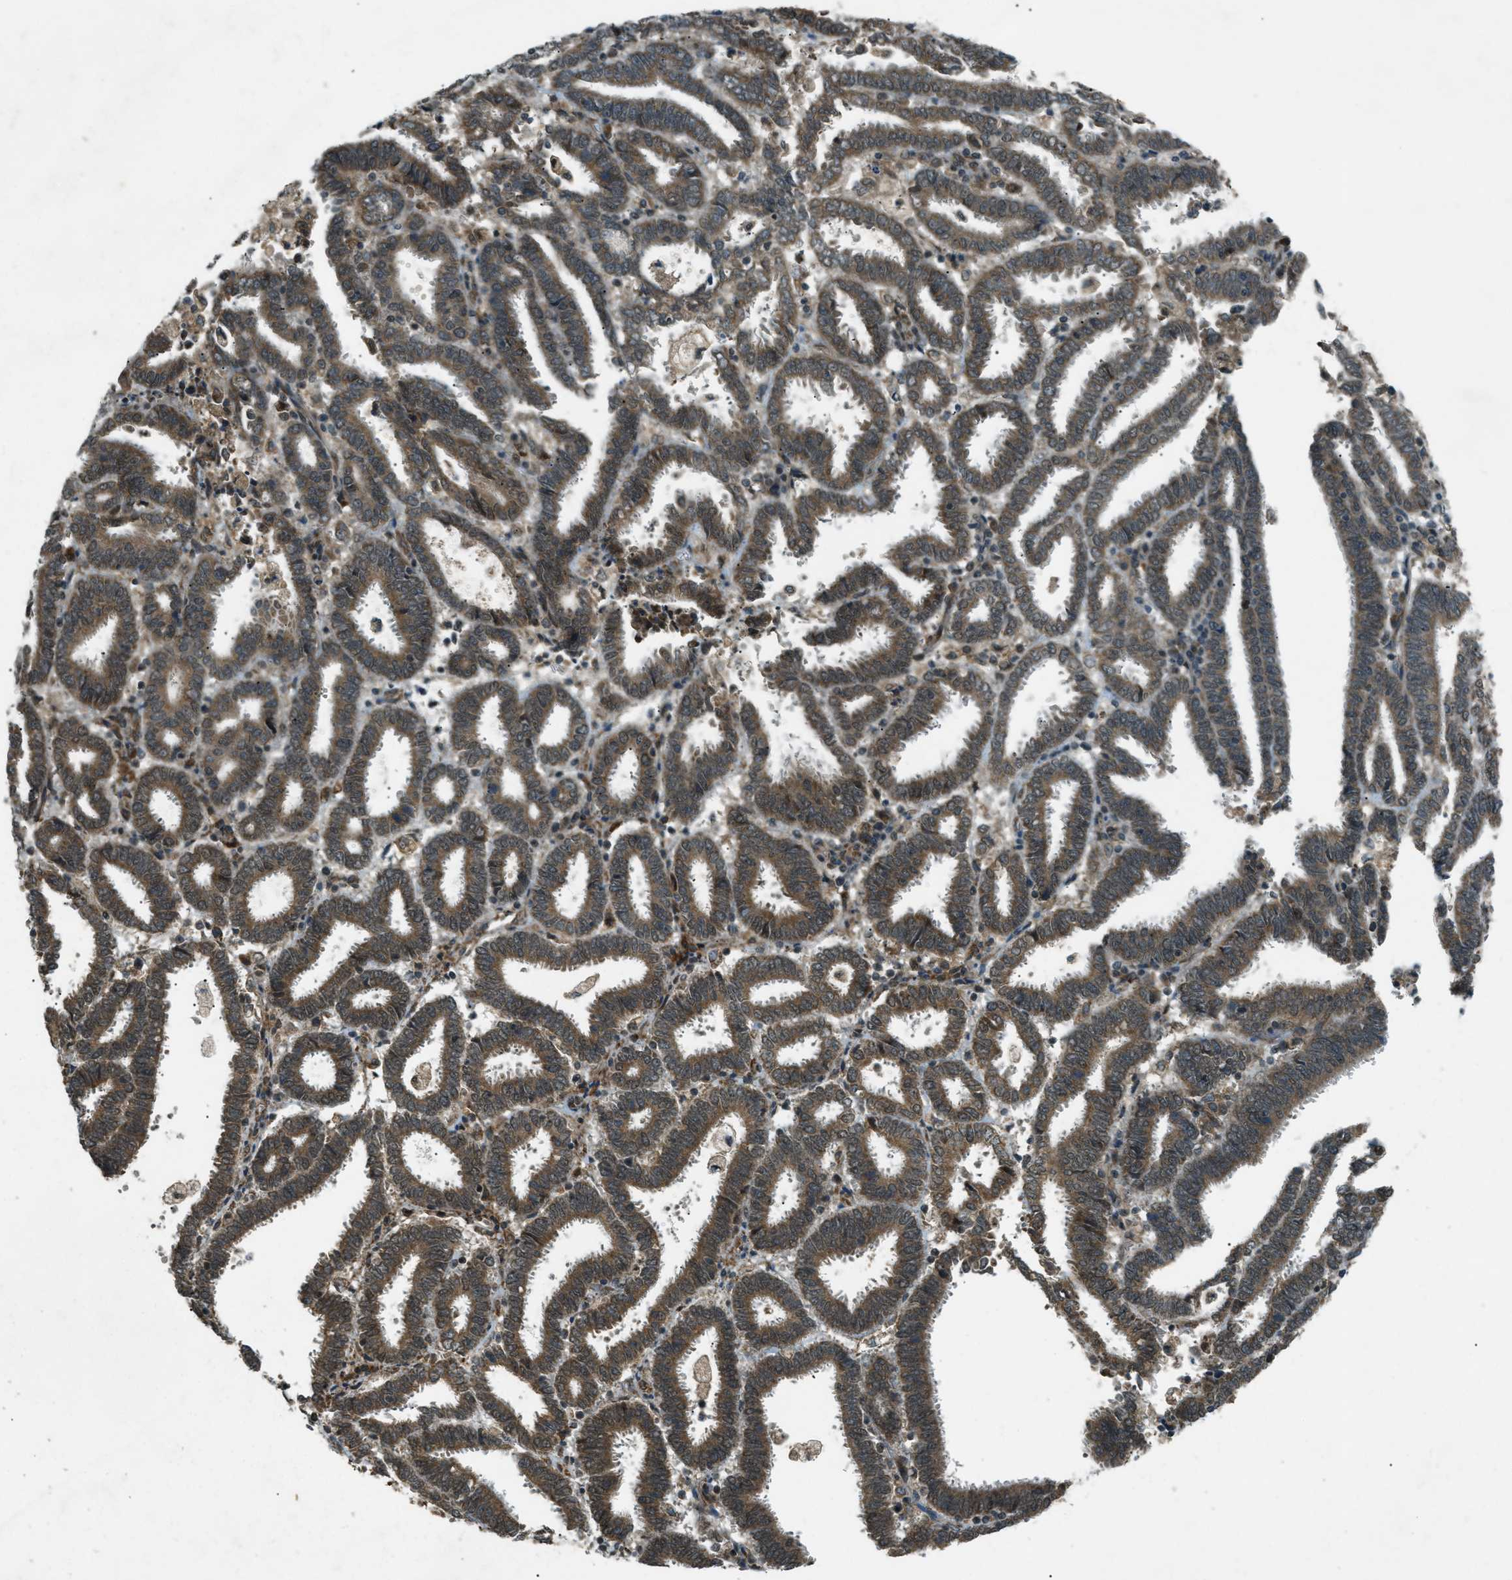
{"staining": {"intensity": "moderate", "quantity": ">75%", "location": "cytoplasmic/membranous"}, "tissue": "endometrial cancer", "cell_type": "Tumor cells", "image_type": "cancer", "snomed": [{"axis": "morphology", "description": "Adenocarcinoma, NOS"}, {"axis": "topography", "description": "Uterus"}], "caption": "A micrograph of human endometrial adenocarcinoma stained for a protein shows moderate cytoplasmic/membranous brown staining in tumor cells.", "gene": "EIF2AK3", "patient": {"sex": "female", "age": 83}}